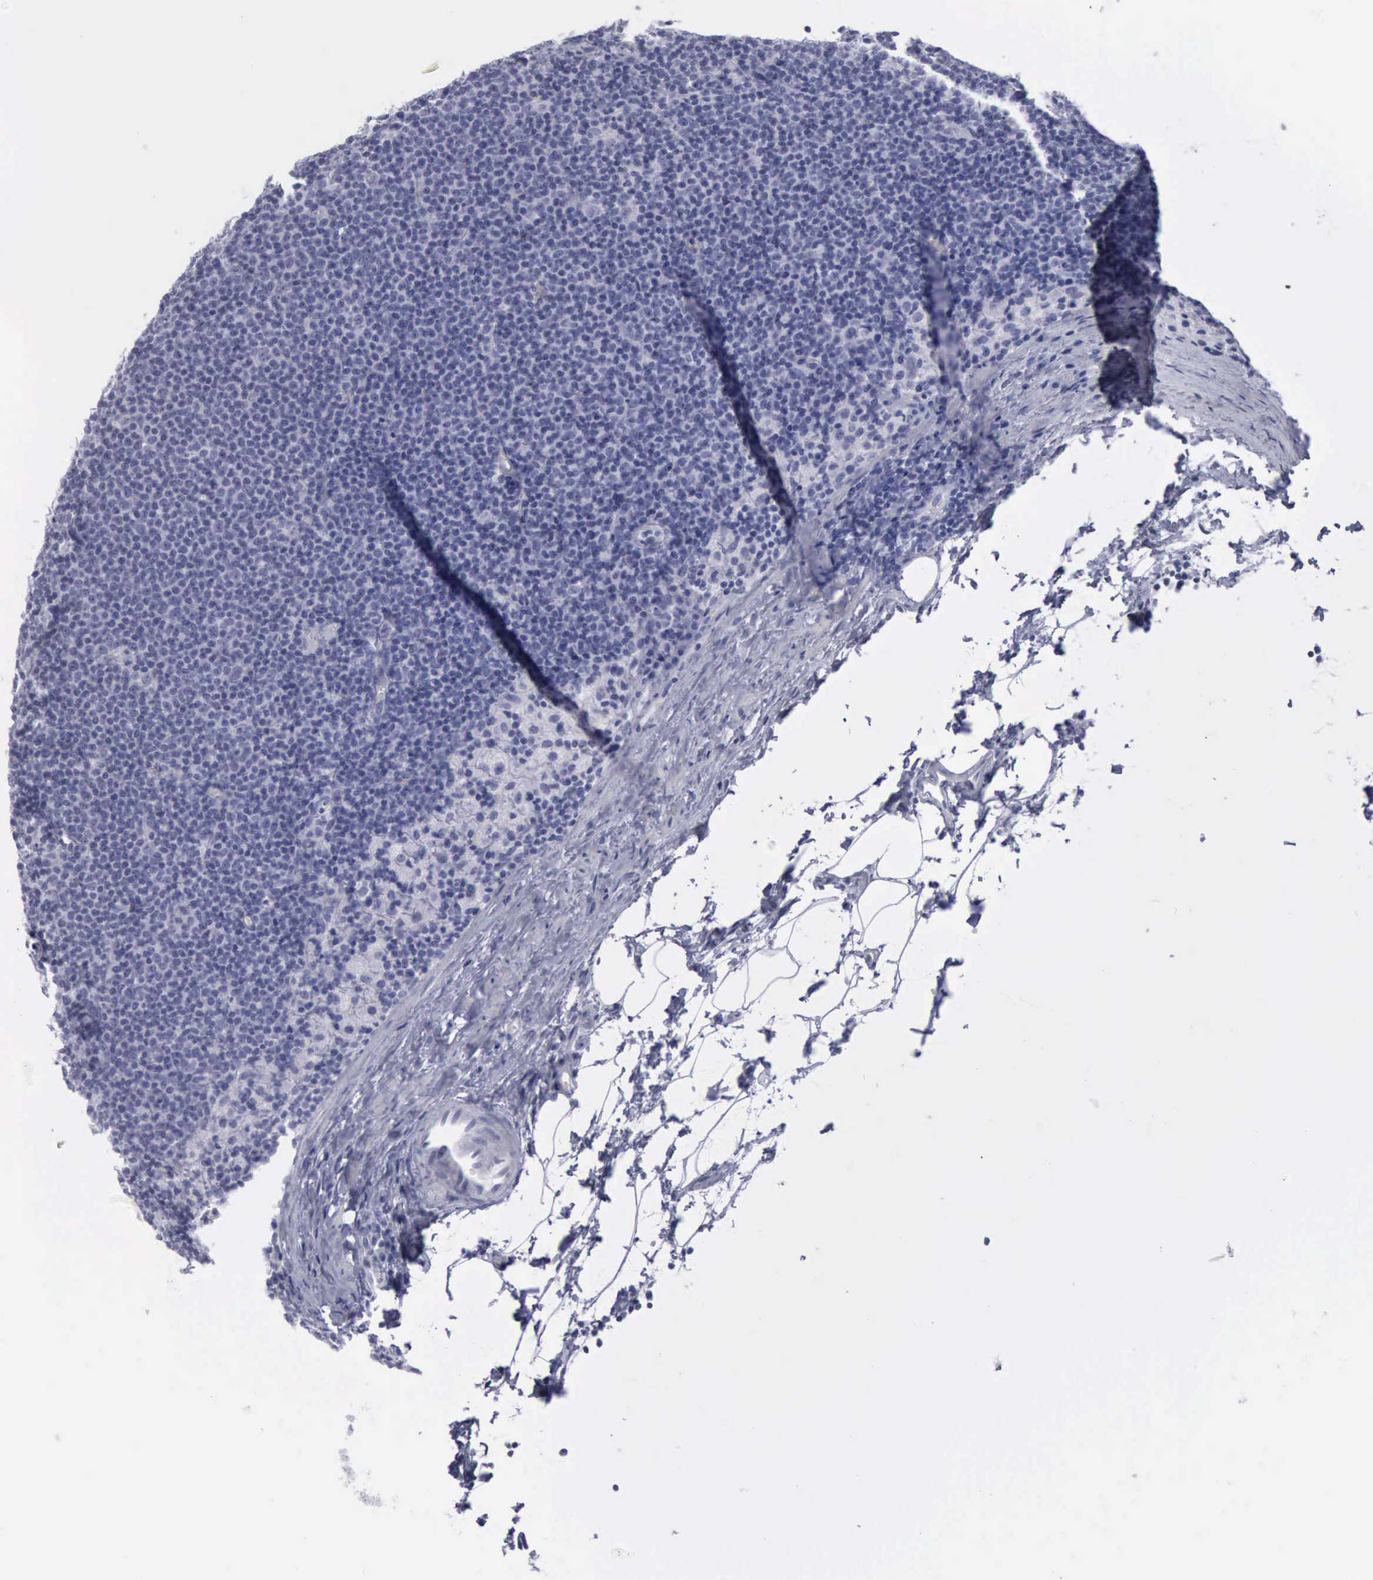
{"staining": {"intensity": "negative", "quantity": "none", "location": "none"}, "tissue": "lymphoma", "cell_type": "Tumor cells", "image_type": "cancer", "snomed": [{"axis": "morphology", "description": "Malignant lymphoma, non-Hodgkin's type, Low grade"}, {"axis": "topography", "description": "Lymph node"}], "caption": "An immunohistochemistry micrograph of malignant lymphoma, non-Hodgkin's type (low-grade) is shown. There is no staining in tumor cells of malignant lymphoma, non-Hodgkin's type (low-grade).", "gene": "KRT13", "patient": {"sex": "male", "age": 65}}